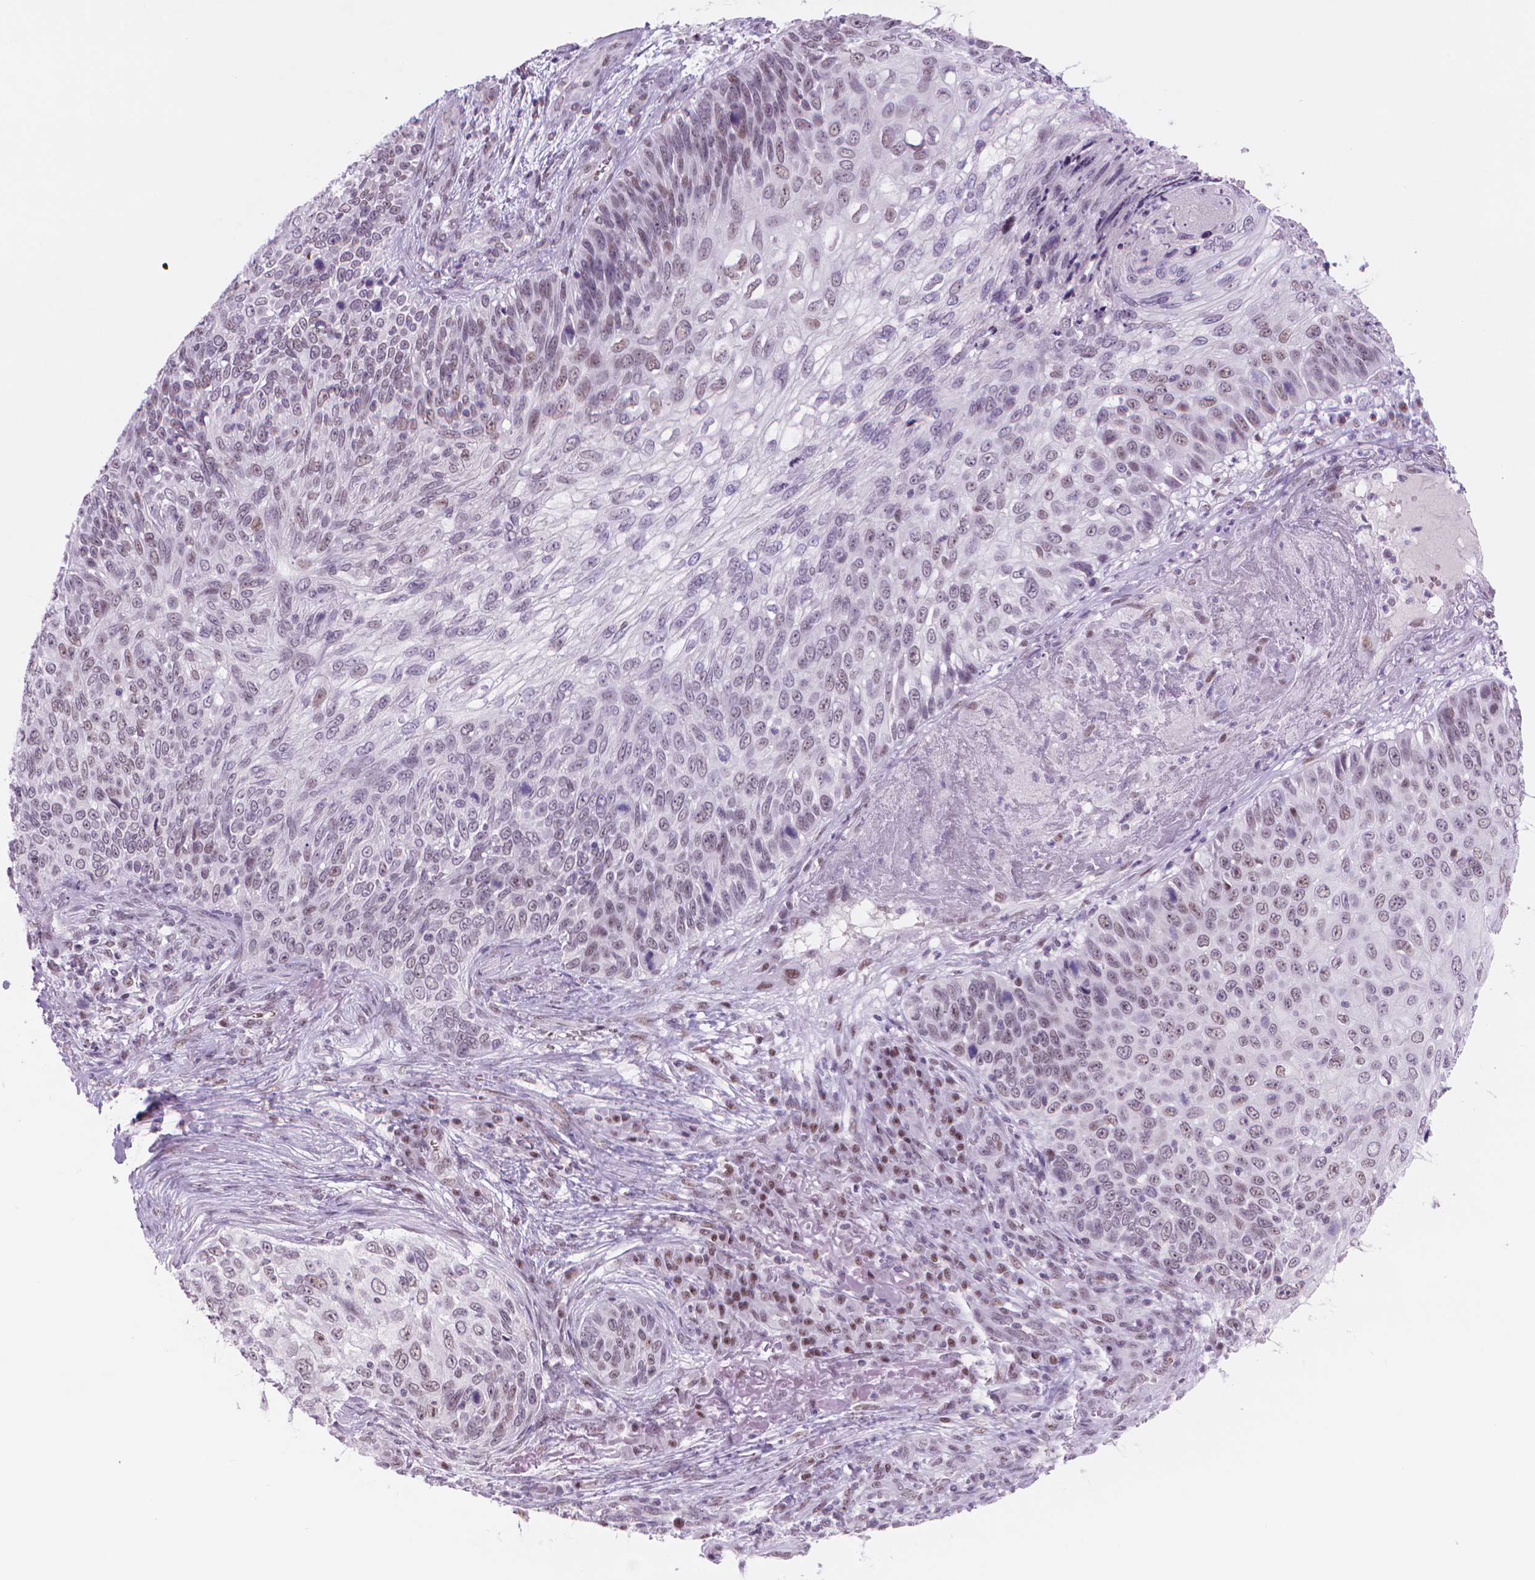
{"staining": {"intensity": "weak", "quantity": "25%-75%", "location": "nuclear"}, "tissue": "skin cancer", "cell_type": "Tumor cells", "image_type": "cancer", "snomed": [{"axis": "morphology", "description": "Squamous cell carcinoma, NOS"}, {"axis": "topography", "description": "Skin"}], "caption": "A brown stain labels weak nuclear expression of a protein in skin cancer (squamous cell carcinoma) tumor cells. (IHC, brightfield microscopy, high magnification).", "gene": "POLR3D", "patient": {"sex": "male", "age": 92}}